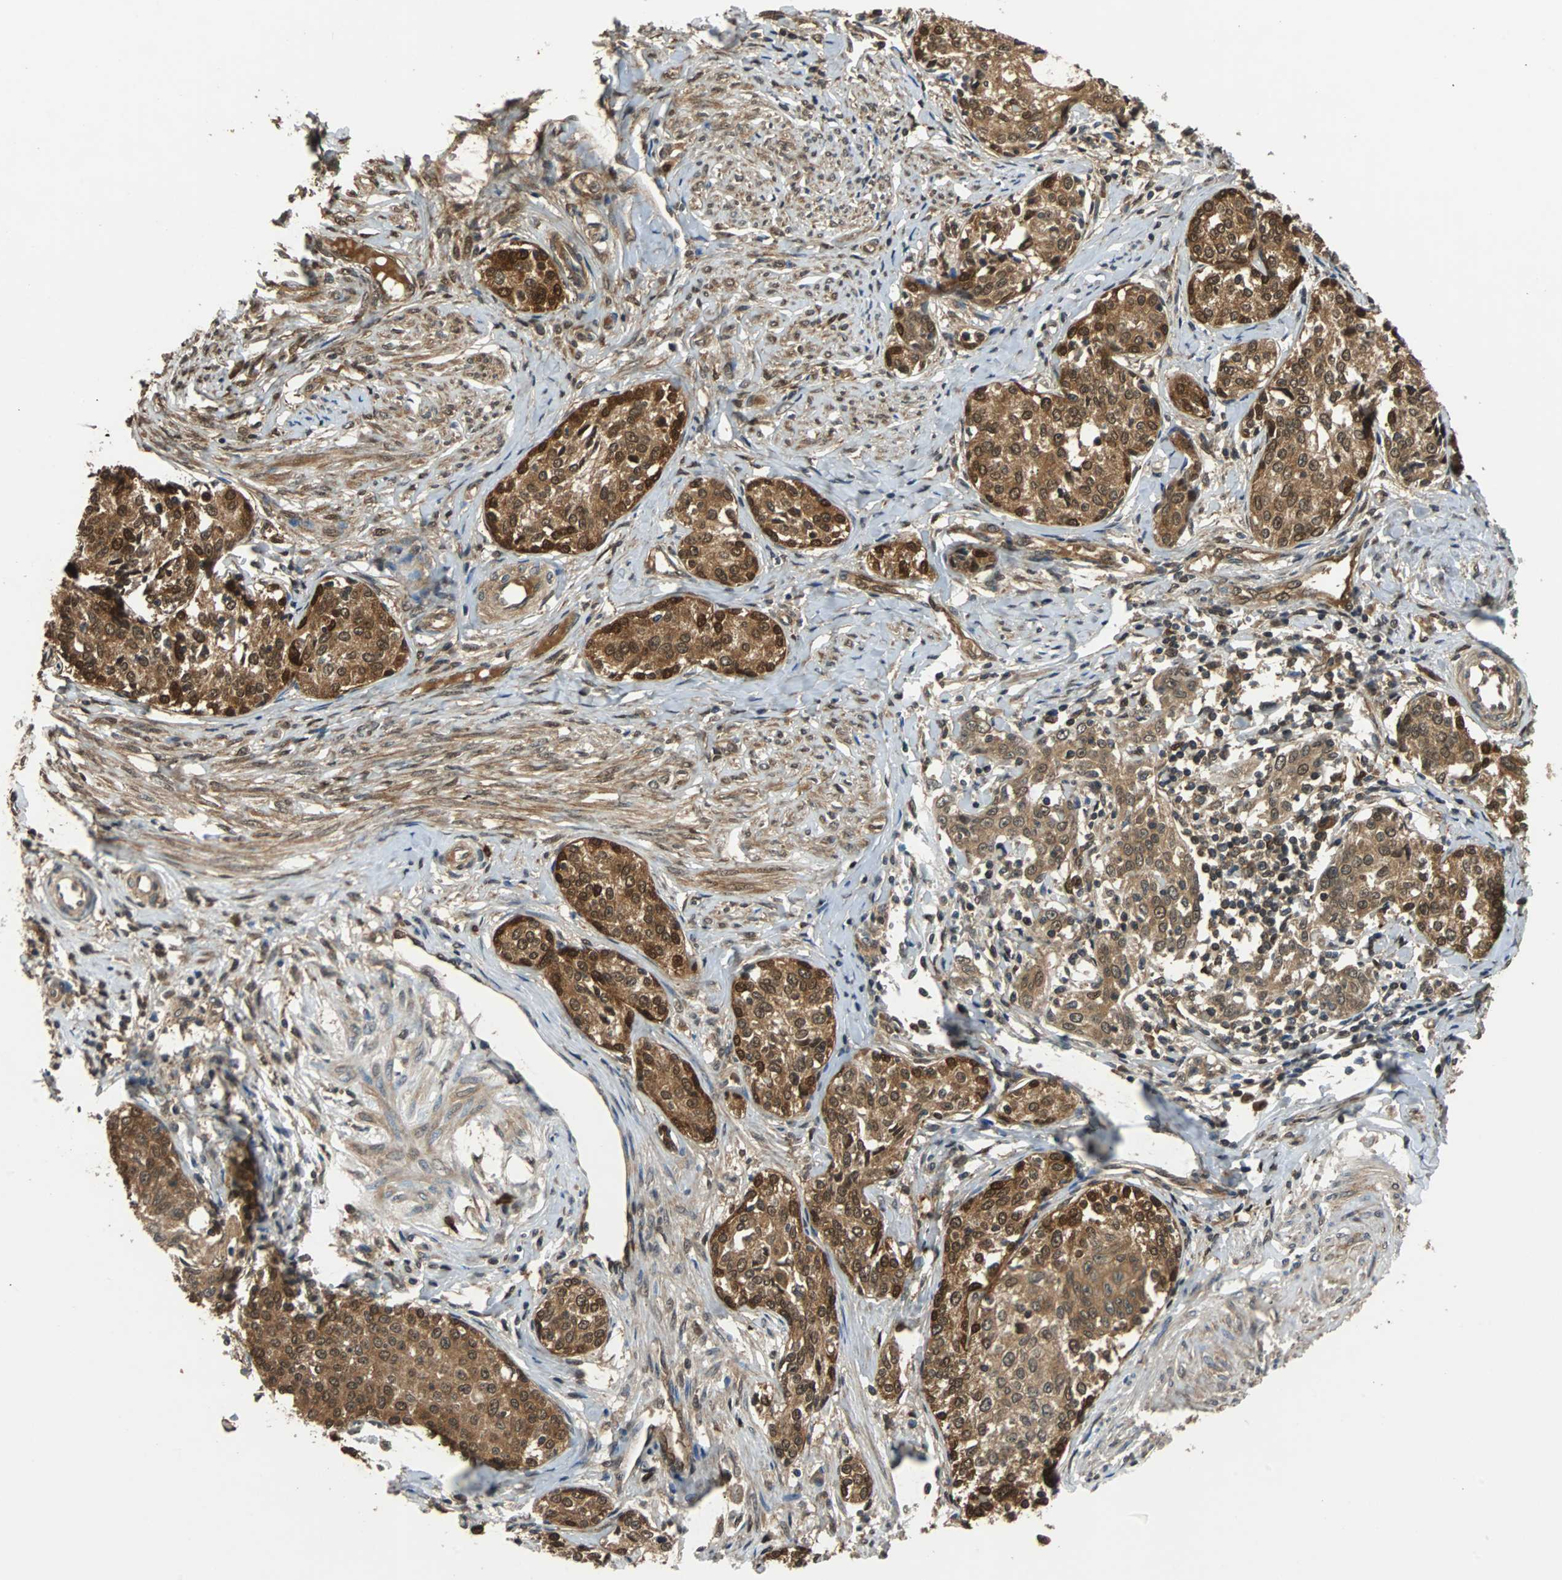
{"staining": {"intensity": "strong", "quantity": ">75%", "location": "cytoplasmic/membranous,nuclear"}, "tissue": "cervical cancer", "cell_type": "Tumor cells", "image_type": "cancer", "snomed": [{"axis": "morphology", "description": "Squamous cell carcinoma, NOS"}, {"axis": "morphology", "description": "Adenocarcinoma, NOS"}, {"axis": "topography", "description": "Cervix"}], "caption": "Protein expression analysis of cervical cancer (adenocarcinoma) demonstrates strong cytoplasmic/membranous and nuclear staining in approximately >75% of tumor cells.", "gene": "PRDX6", "patient": {"sex": "female", "age": 52}}